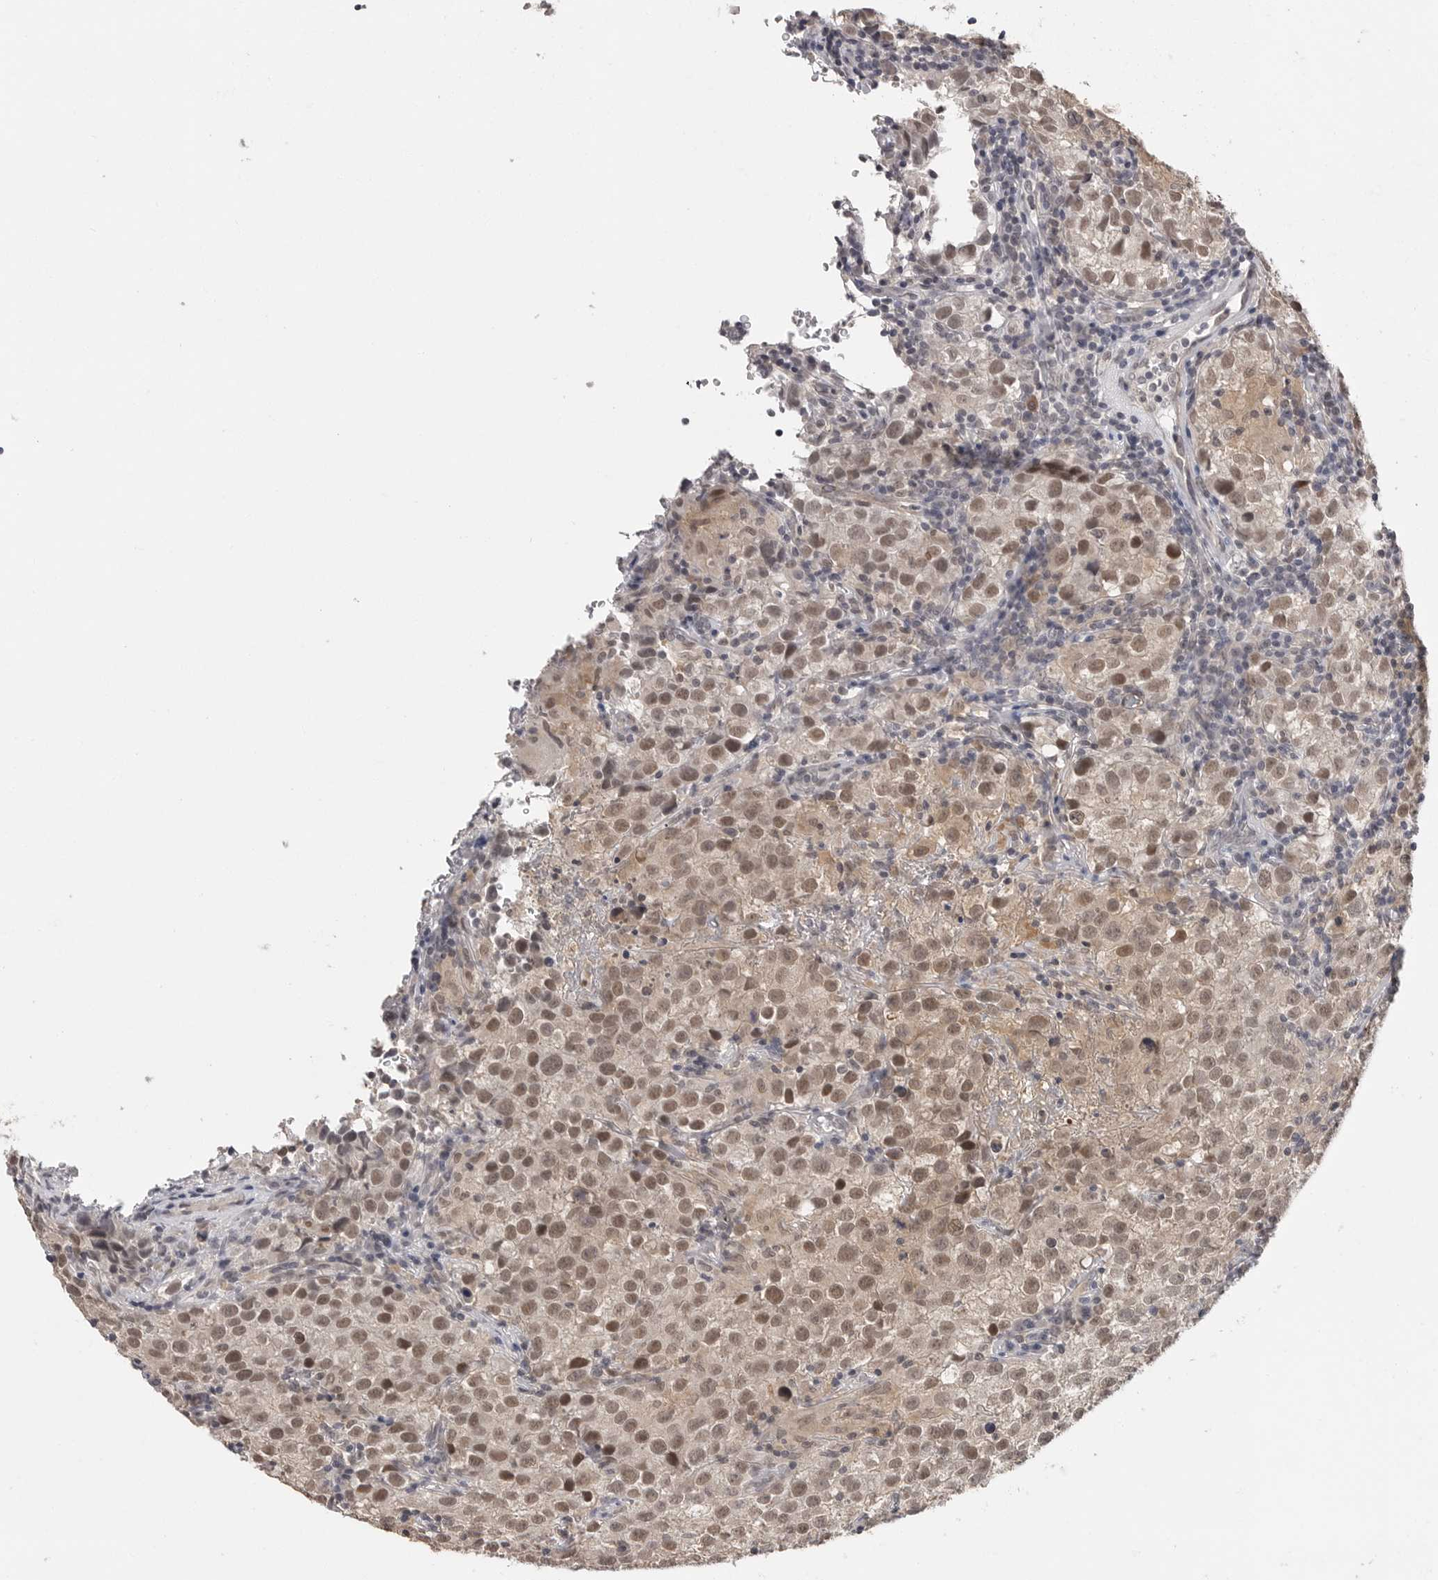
{"staining": {"intensity": "moderate", "quantity": ">75%", "location": "nuclear"}, "tissue": "testis cancer", "cell_type": "Tumor cells", "image_type": "cancer", "snomed": [{"axis": "morphology", "description": "Seminoma, NOS"}, {"axis": "morphology", "description": "Carcinoma, Embryonal, NOS"}, {"axis": "topography", "description": "Testis"}], "caption": "Immunohistochemistry (IHC) micrograph of neoplastic tissue: human testis cancer stained using IHC reveals medium levels of moderate protein expression localized specifically in the nuclear of tumor cells, appearing as a nuclear brown color.", "gene": "PLEKHF1", "patient": {"sex": "male", "age": 43}}